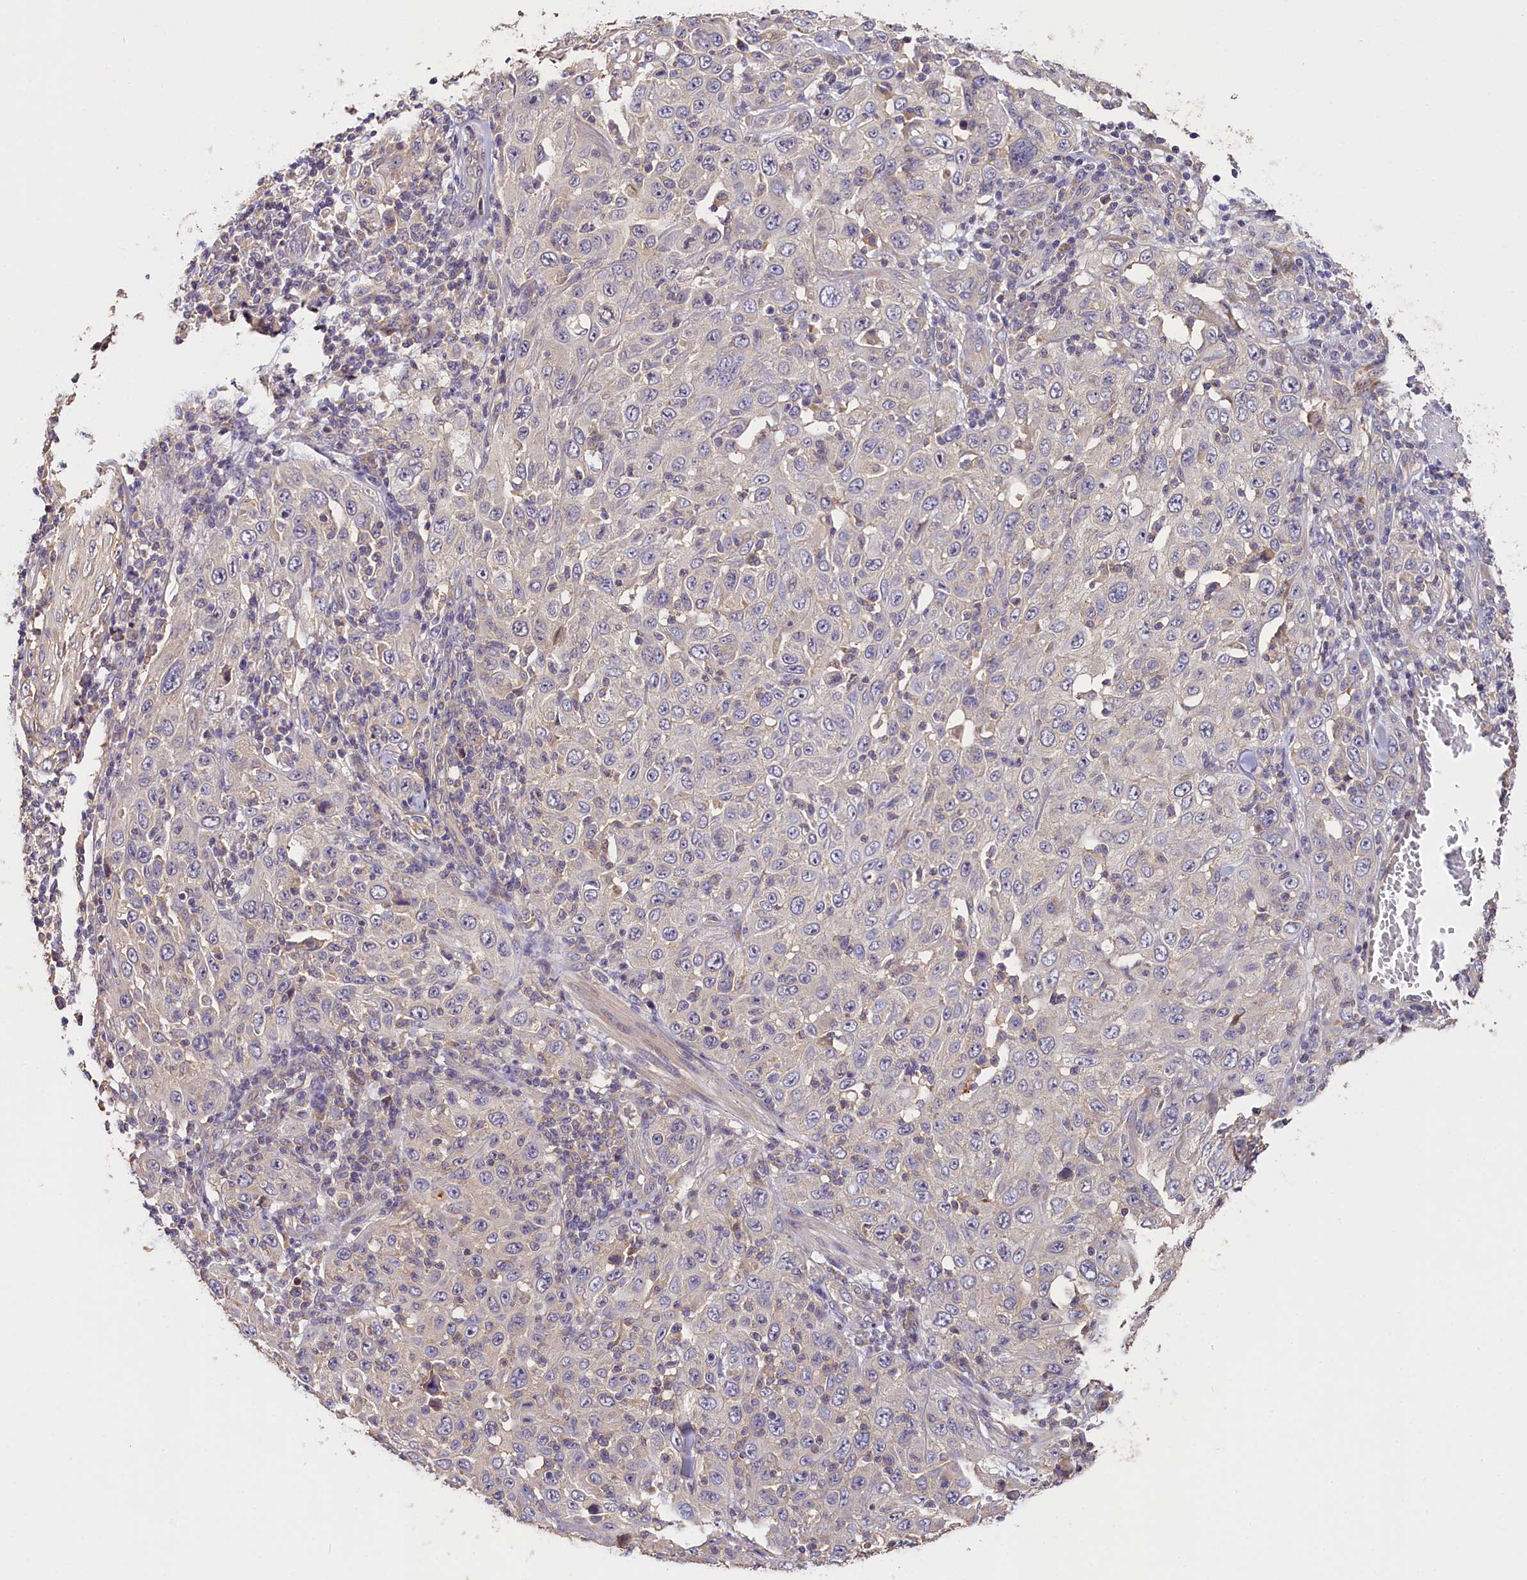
{"staining": {"intensity": "negative", "quantity": "none", "location": "none"}, "tissue": "skin cancer", "cell_type": "Tumor cells", "image_type": "cancer", "snomed": [{"axis": "morphology", "description": "Squamous cell carcinoma, NOS"}, {"axis": "topography", "description": "Skin"}], "caption": "Photomicrograph shows no significant protein expression in tumor cells of skin cancer.", "gene": "KATNB1", "patient": {"sex": "female", "age": 88}}